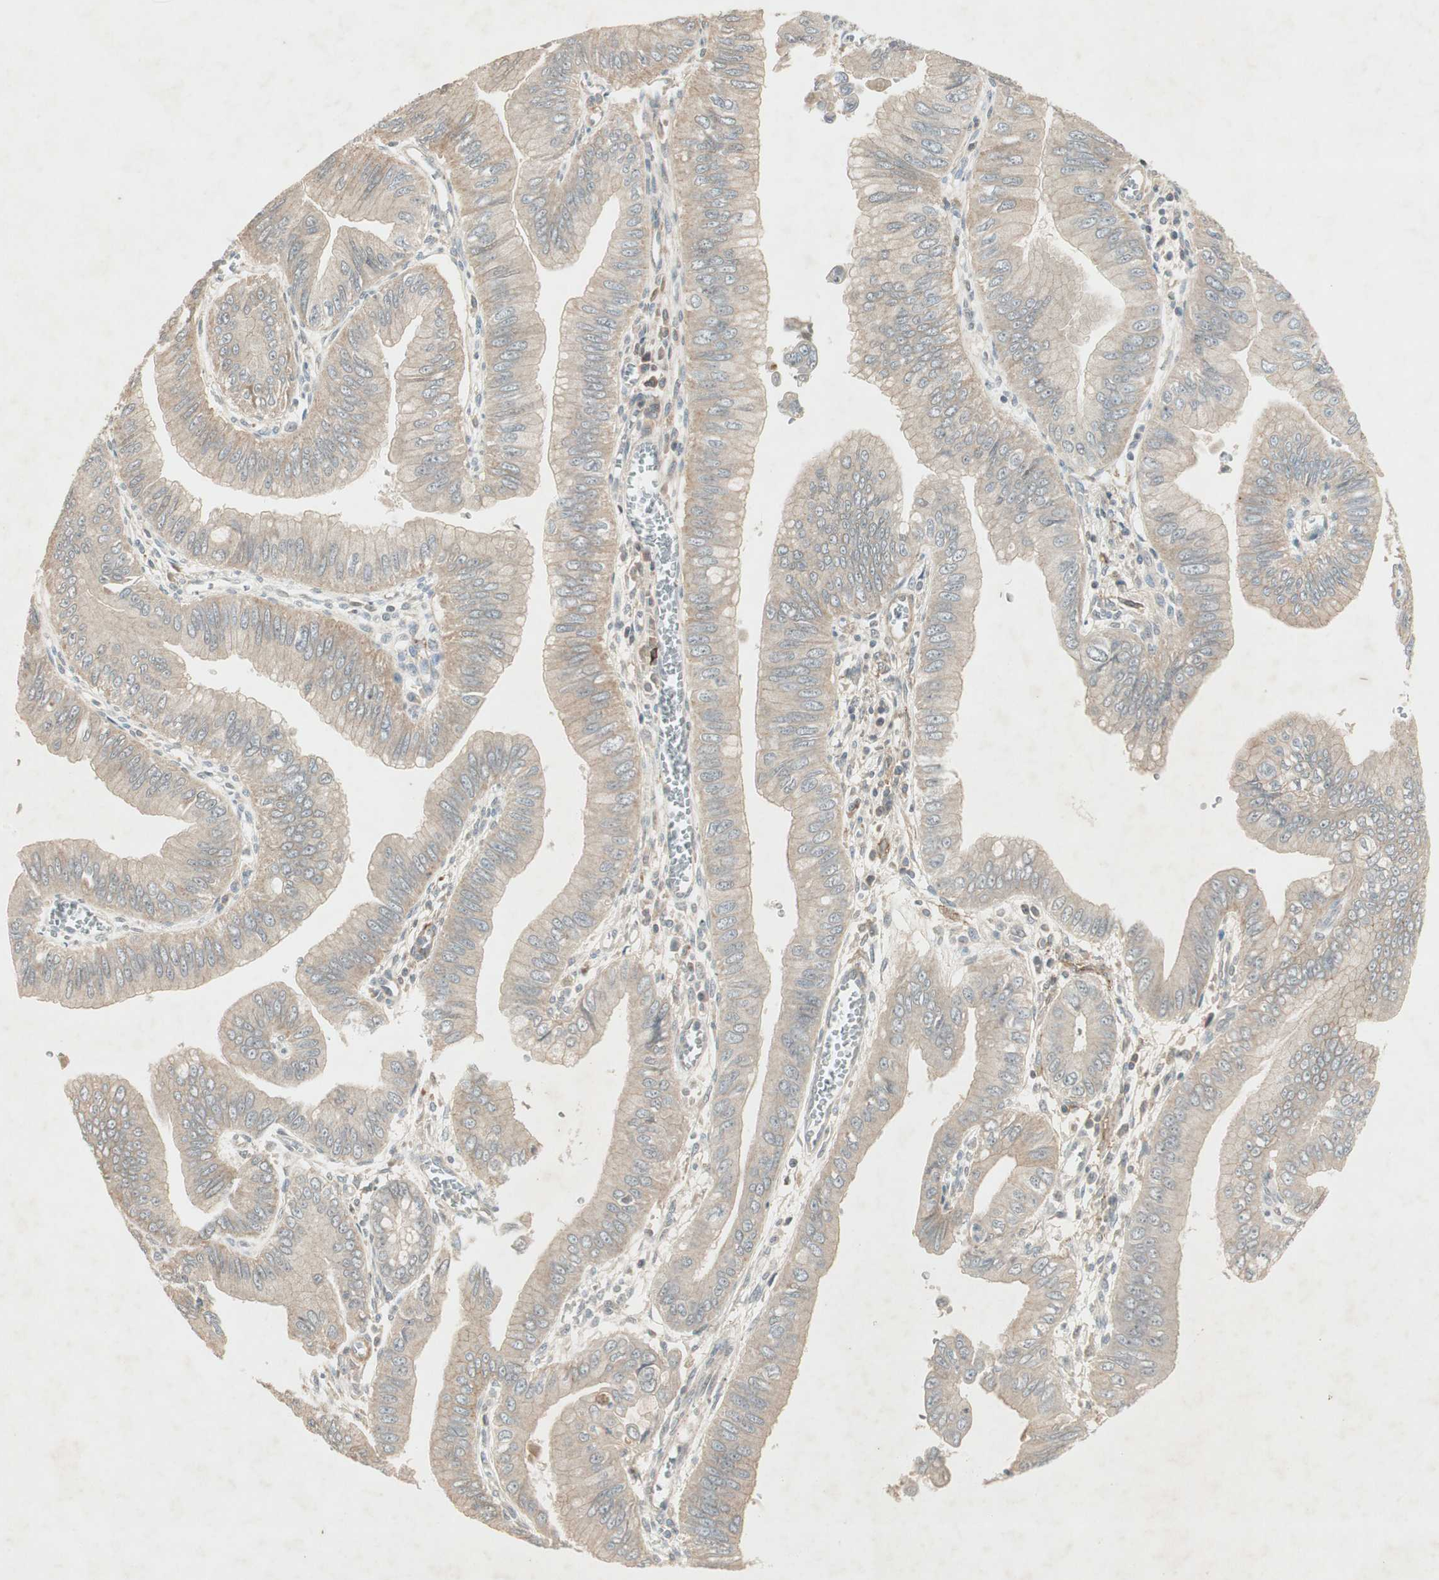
{"staining": {"intensity": "weak", "quantity": "25%-75%", "location": "cytoplasmic/membranous"}, "tissue": "pancreatic cancer", "cell_type": "Tumor cells", "image_type": "cancer", "snomed": [{"axis": "morphology", "description": "Normal tissue, NOS"}, {"axis": "topography", "description": "Lymph node"}], "caption": "Tumor cells exhibit weak cytoplasmic/membranous staining in about 25%-75% of cells in pancreatic cancer.", "gene": "RNGTT", "patient": {"sex": "male", "age": 50}}